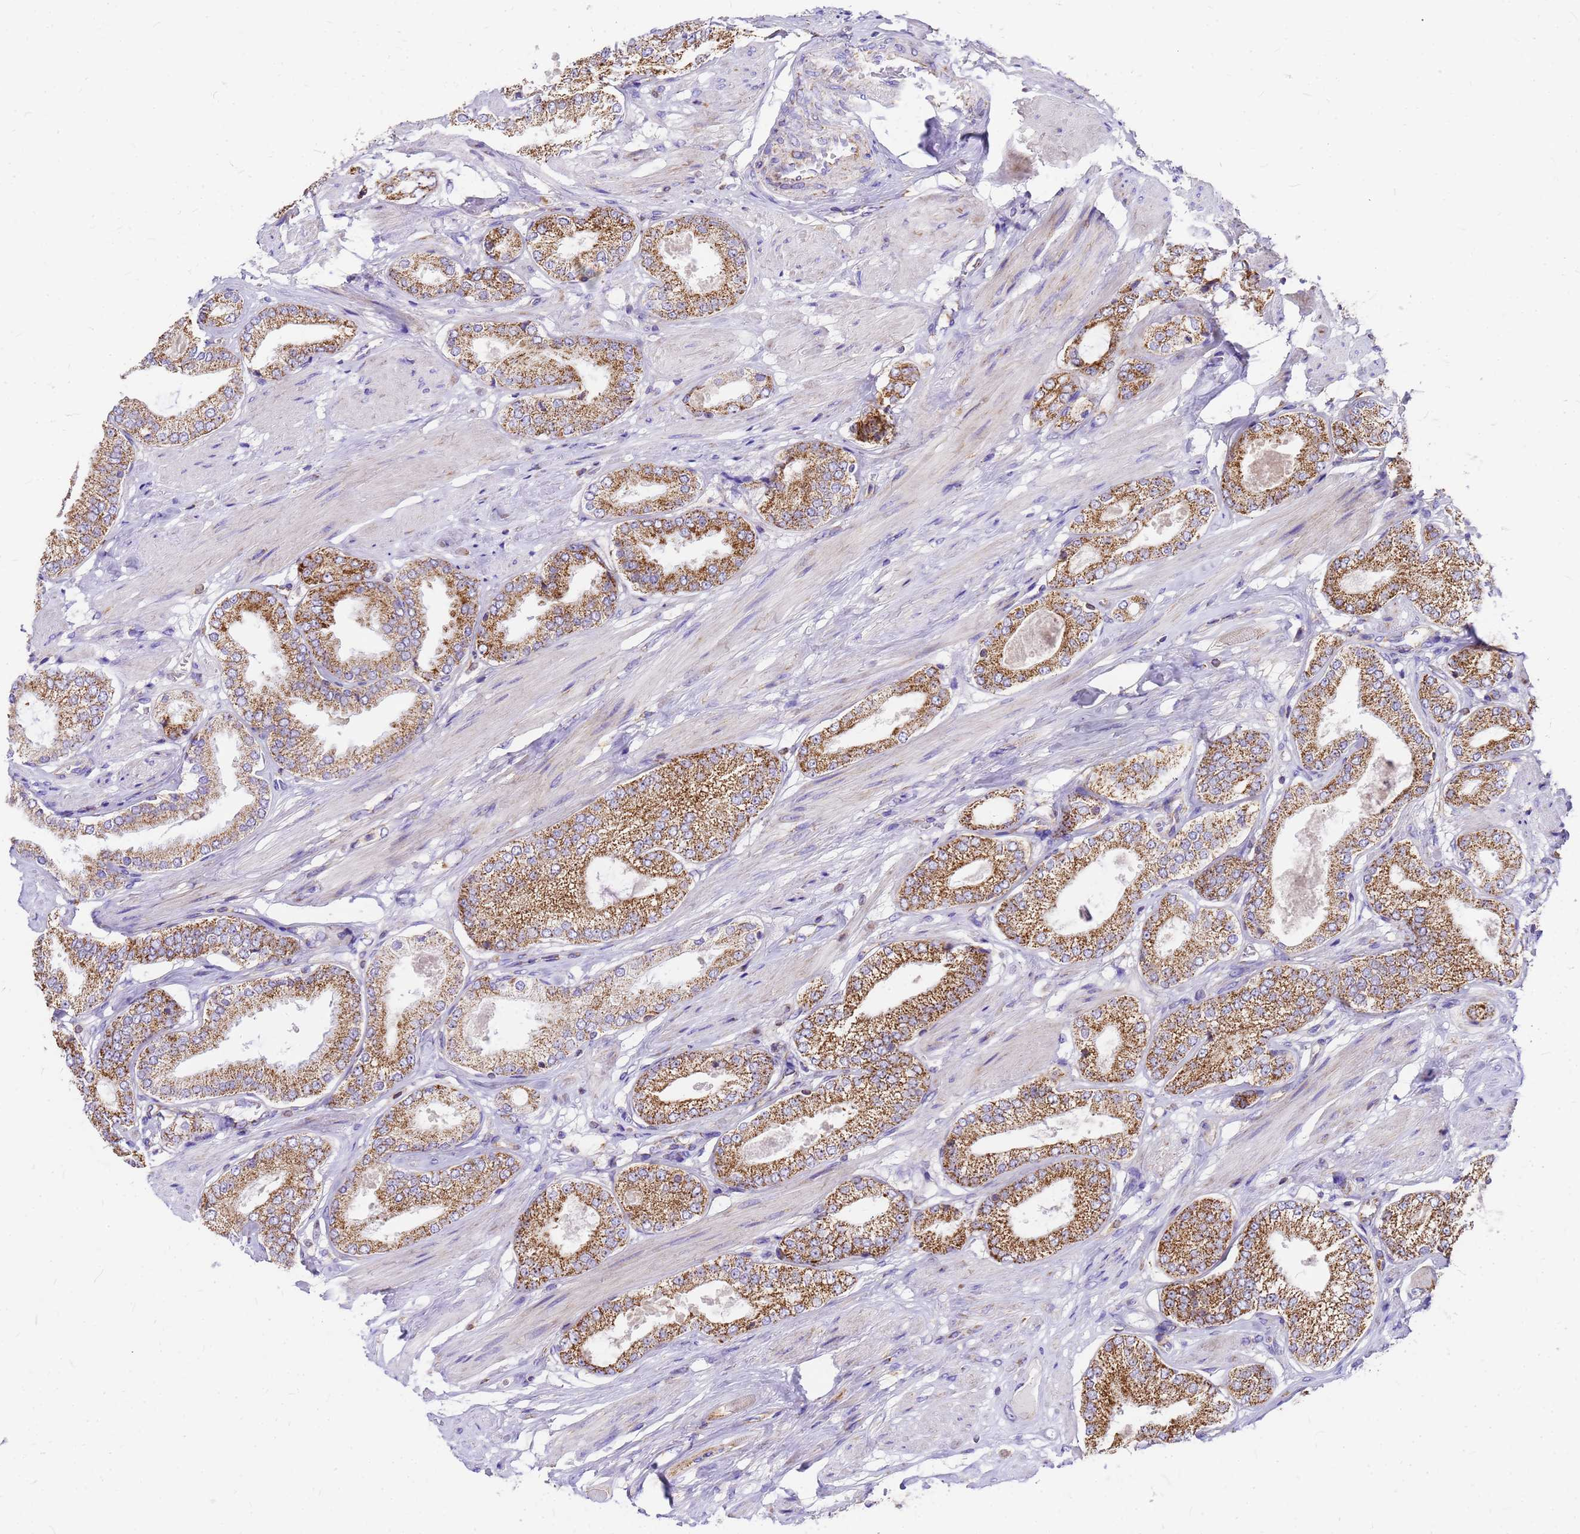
{"staining": {"intensity": "moderate", "quantity": ">75%", "location": "cytoplasmic/membranous"}, "tissue": "prostate cancer", "cell_type": "Tumor cells", "image_type": "cancer", "snomed": [{"axis": "morphology", "description": "Adenocarcinoma, High grade"}, {"axis": "topography", "description": "Prostate and seminal vesicle, NOS"}], "caption": "The photomicrograph exhibits a brown stain indicating the presence of a protein in the cytoplasmic/membranous of tumor cells in prostate cancer.", "gene": "MRPS26", "patient": {"sex": "male", "age": 64}}